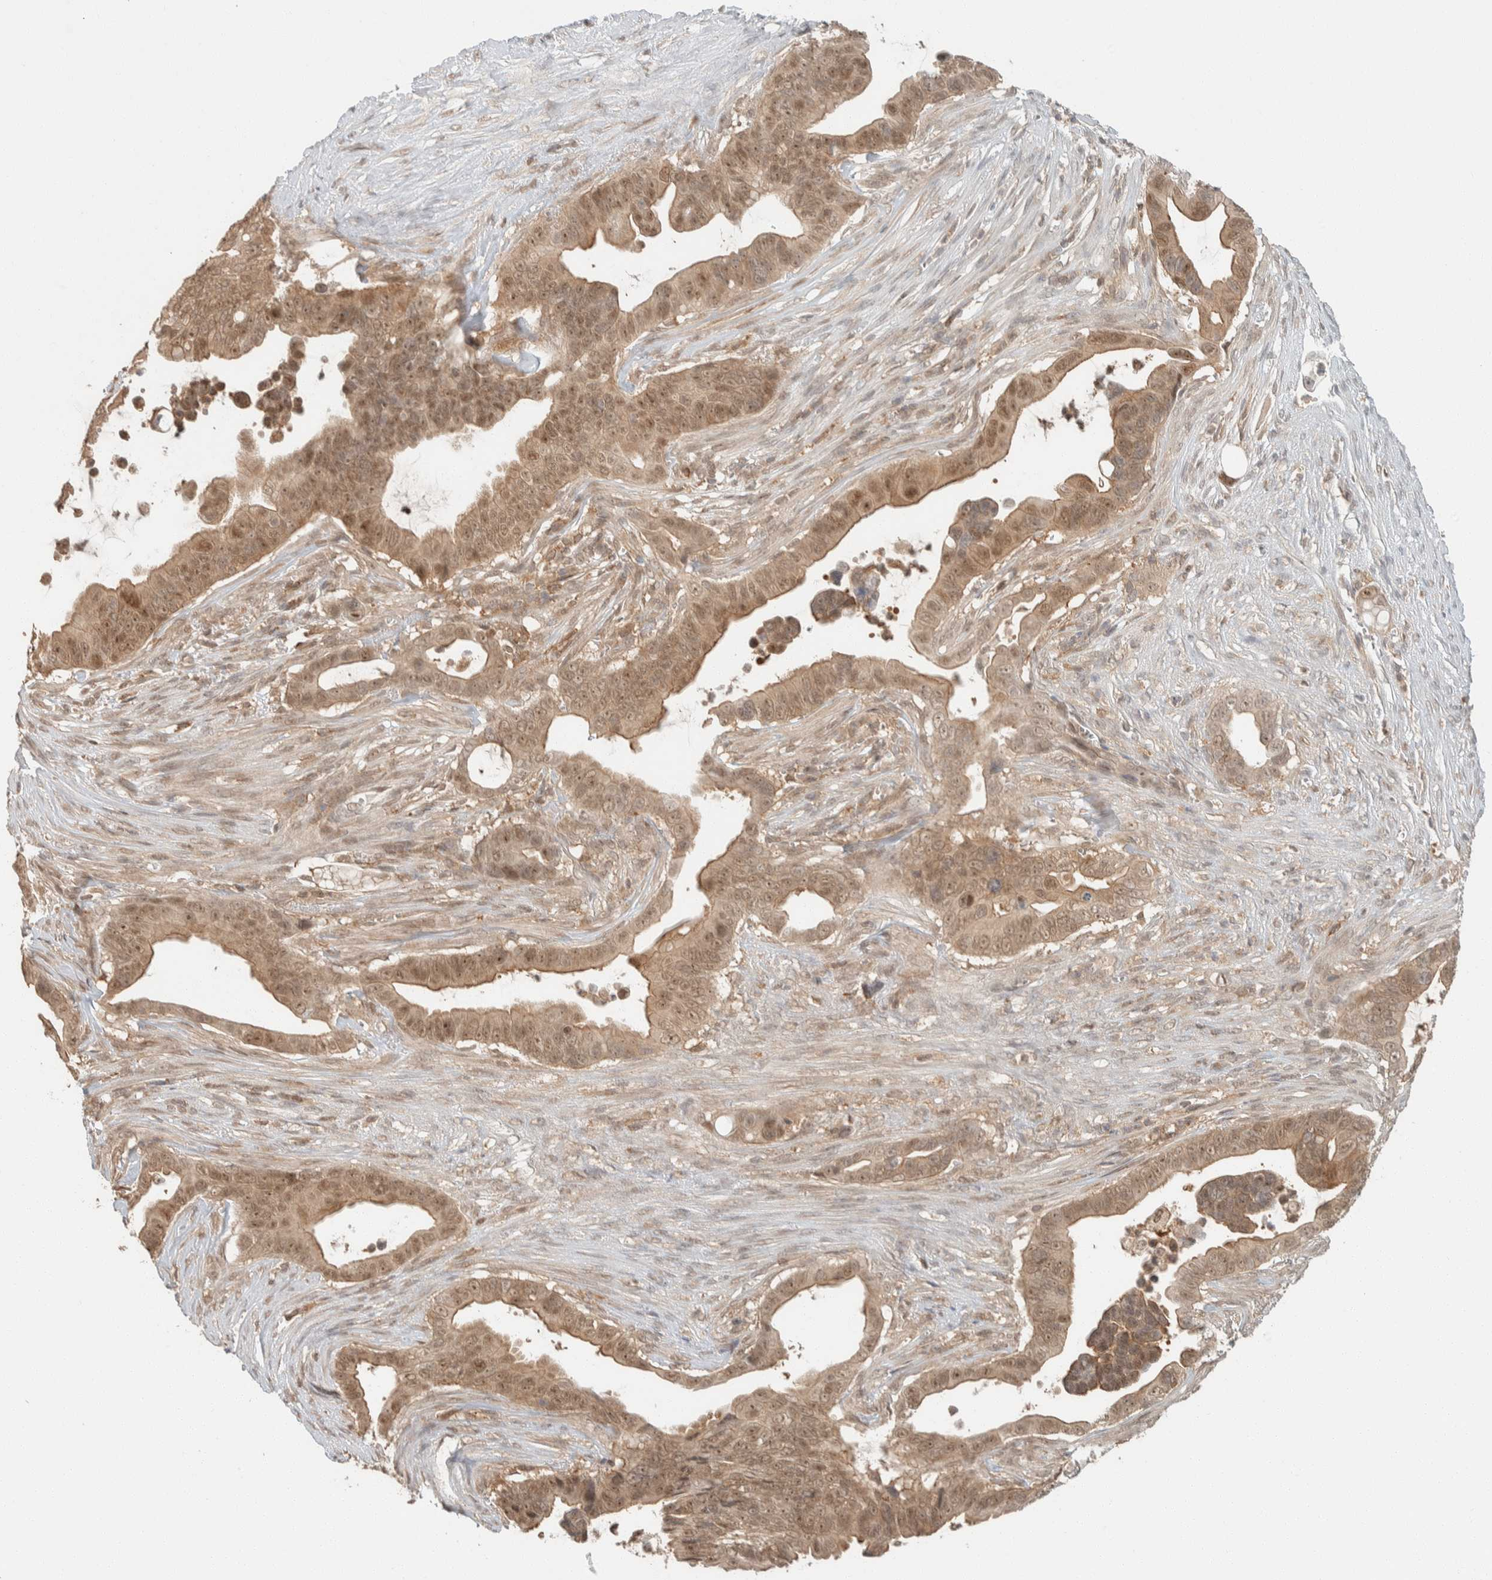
{"staining": {"intensity": "moderate", "quantity": ">75%", "location": "cytoplasmic/membranous,nuclear"}, "tissue": "pancreatic cancer", "cell_type": "Tumor cells", "image_type": "cancer", "snomed": [{"axis": "morphology", "description": "Adenocarcinoma, NOS"}, {"axis": "topography", "description": "Pancreas"}], "caption": "An immunohistochemistry (IHC) micrograph of tumor tissue is shown. Protein staining in brown shows moderate cytoplasmic/membranous and nuclear positivity in pancreatic cancer (adenocarcinoma) within tumor cells.", "gene": "ZNF567", "patient": {"sex": "female", "age": 72}}